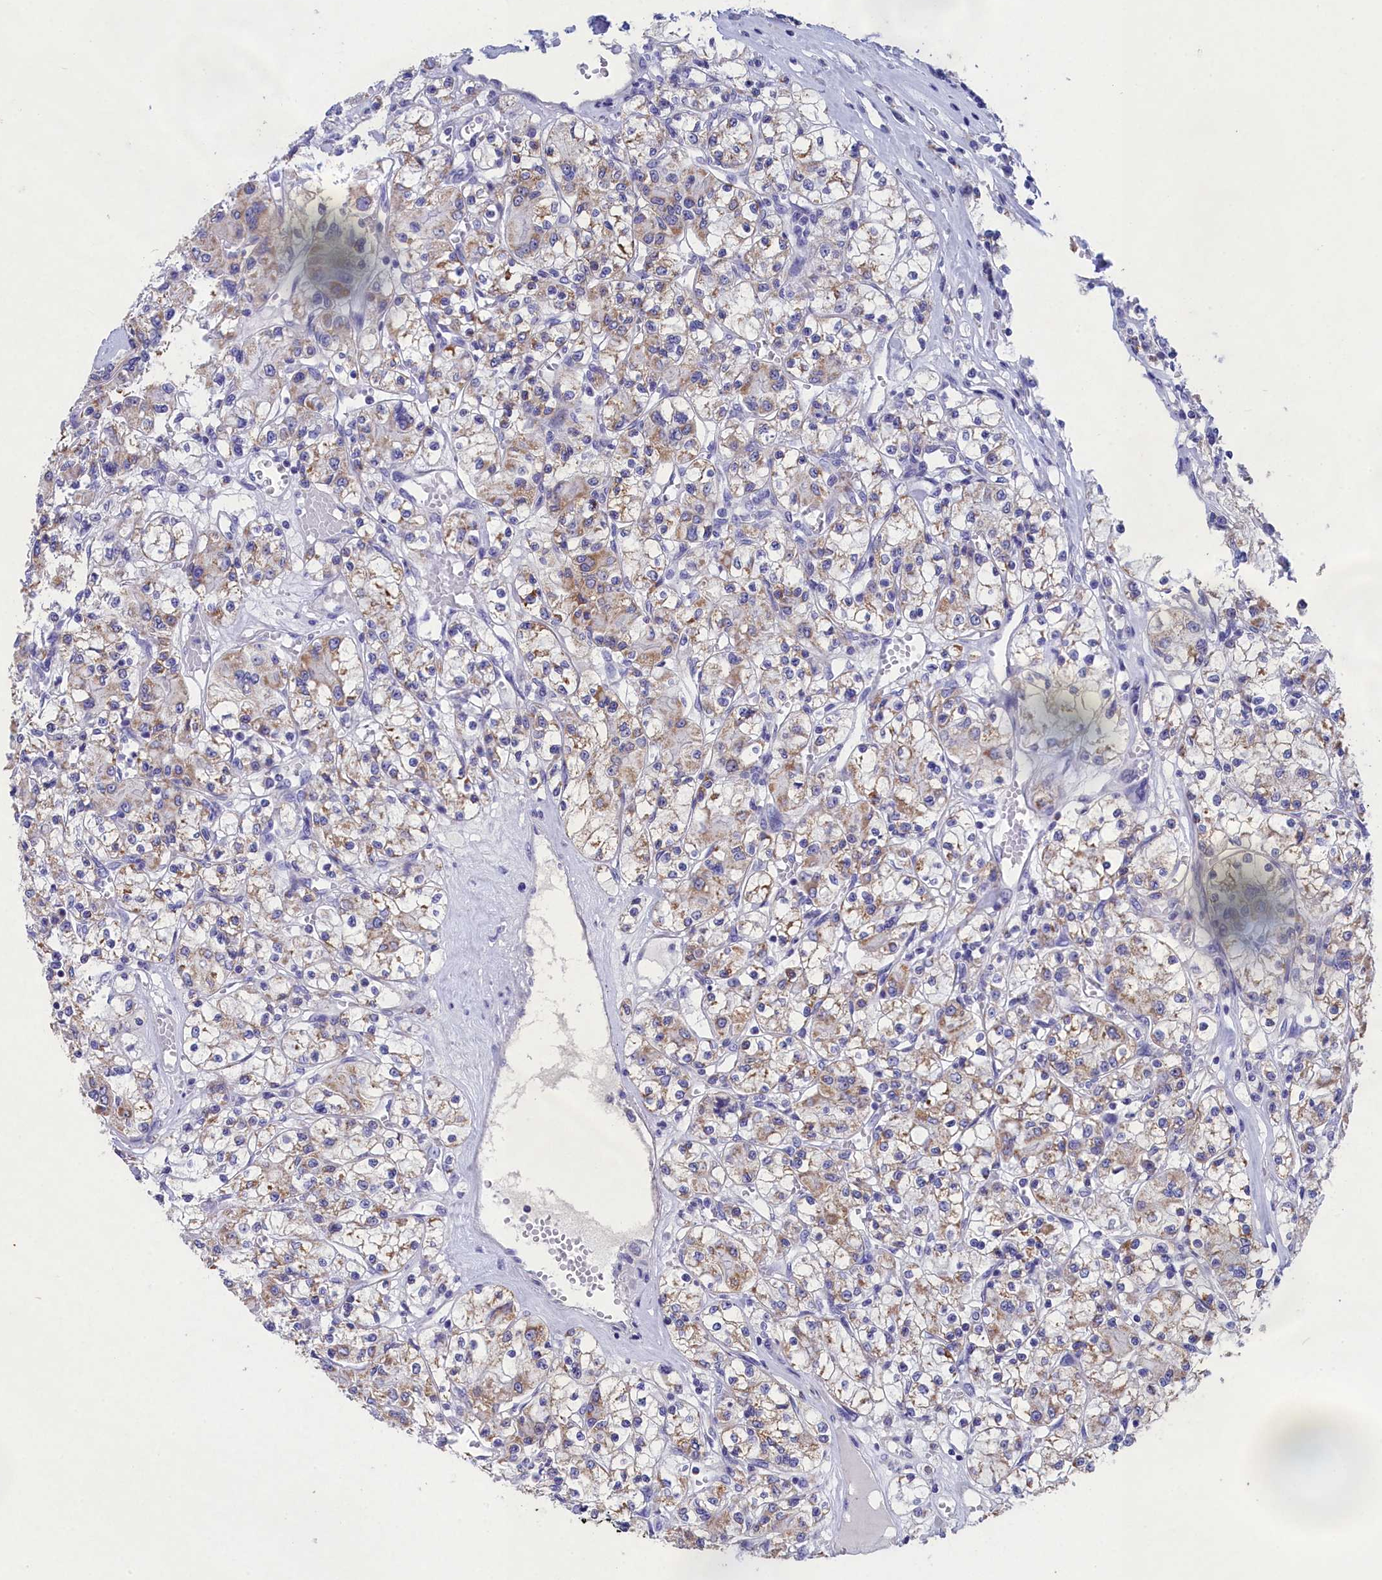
{"staining": {"intensity": "moderate", "quantity": "25%-75%", "location": "cytoplasmic/membranous"}, "tissue": "renal cancer", "cell_type": "Tumor cells", "image_type": "cancer", "snomed": [{"axis": "morphology", "description": "Adenocarcinoma, NOS"}, {"axis": "topography", "description": "Kidney"}], "caption": "Protein expression analysis of human renal cancer reveals moderate cytoplasmic/membranous positivity in about 25%-75% of tumor cells.", "gene": "PRDM12", "patient": {"sex": "female", "age": 59}}